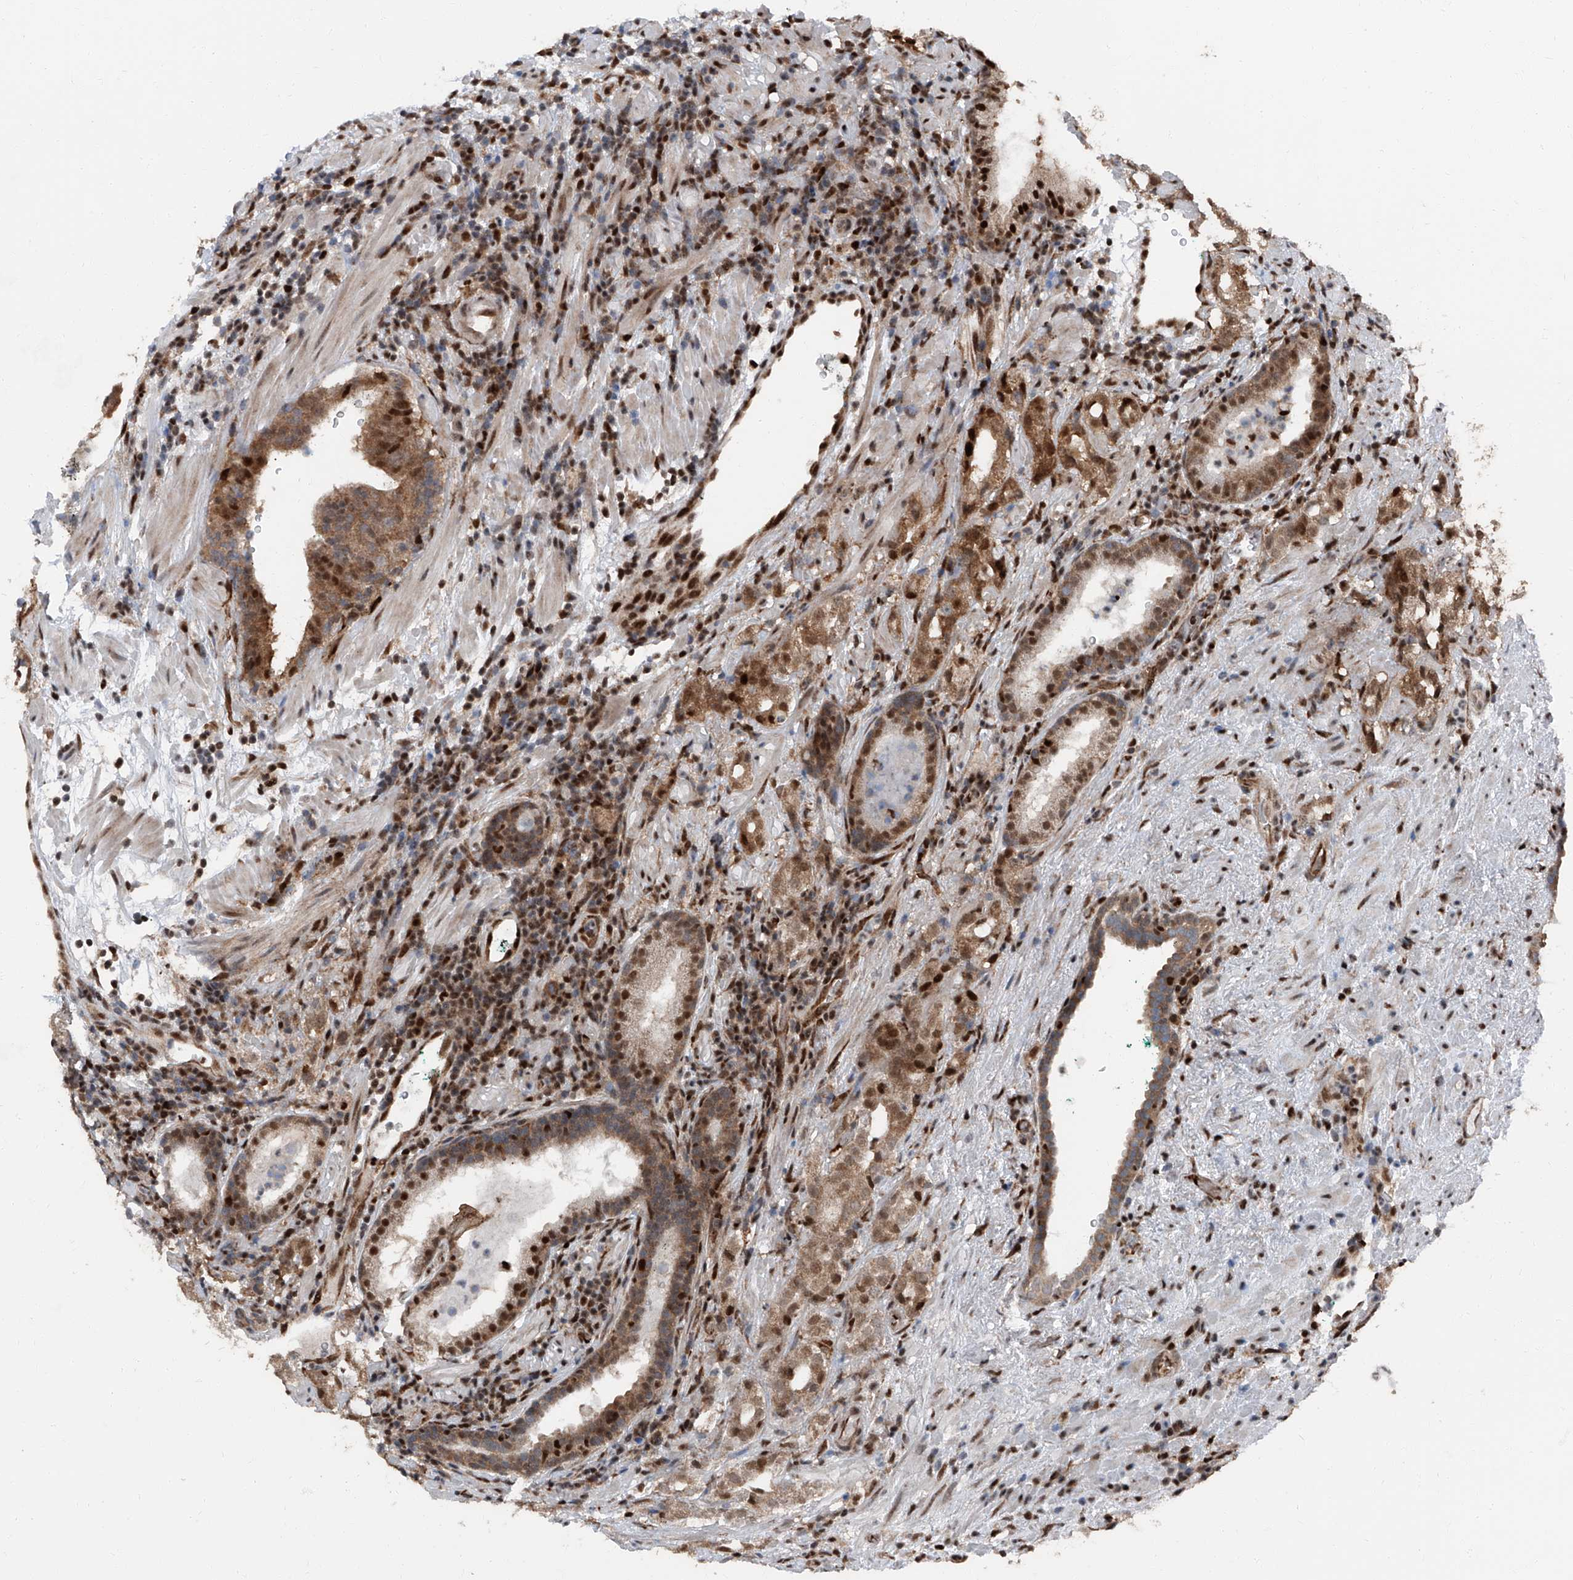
{"staining": {"intensity": "moderate", "quantity": ">75%", "location": "cytoplasmic/membranous,nuclear"}, "tissue": "prostate cancer", "cell_type": "Tumor cells", "image_type": "cancer", "snomed": [{"axis": "morphology", "description": "Adenocarcinoma, High grade"}, {"axis": "topography", "description": "Prostate"}], "caption": "A brown stain labels moderate cytoplasmic/membranous and nuclear positivity of a protein in human high-grade adenocarcinoma (prostate) tumor cells. (DAB IHC with brightfield microscopy, high magnification).", "gene": "FKBP5", "patient": {"sex": "male", "age": 64}}